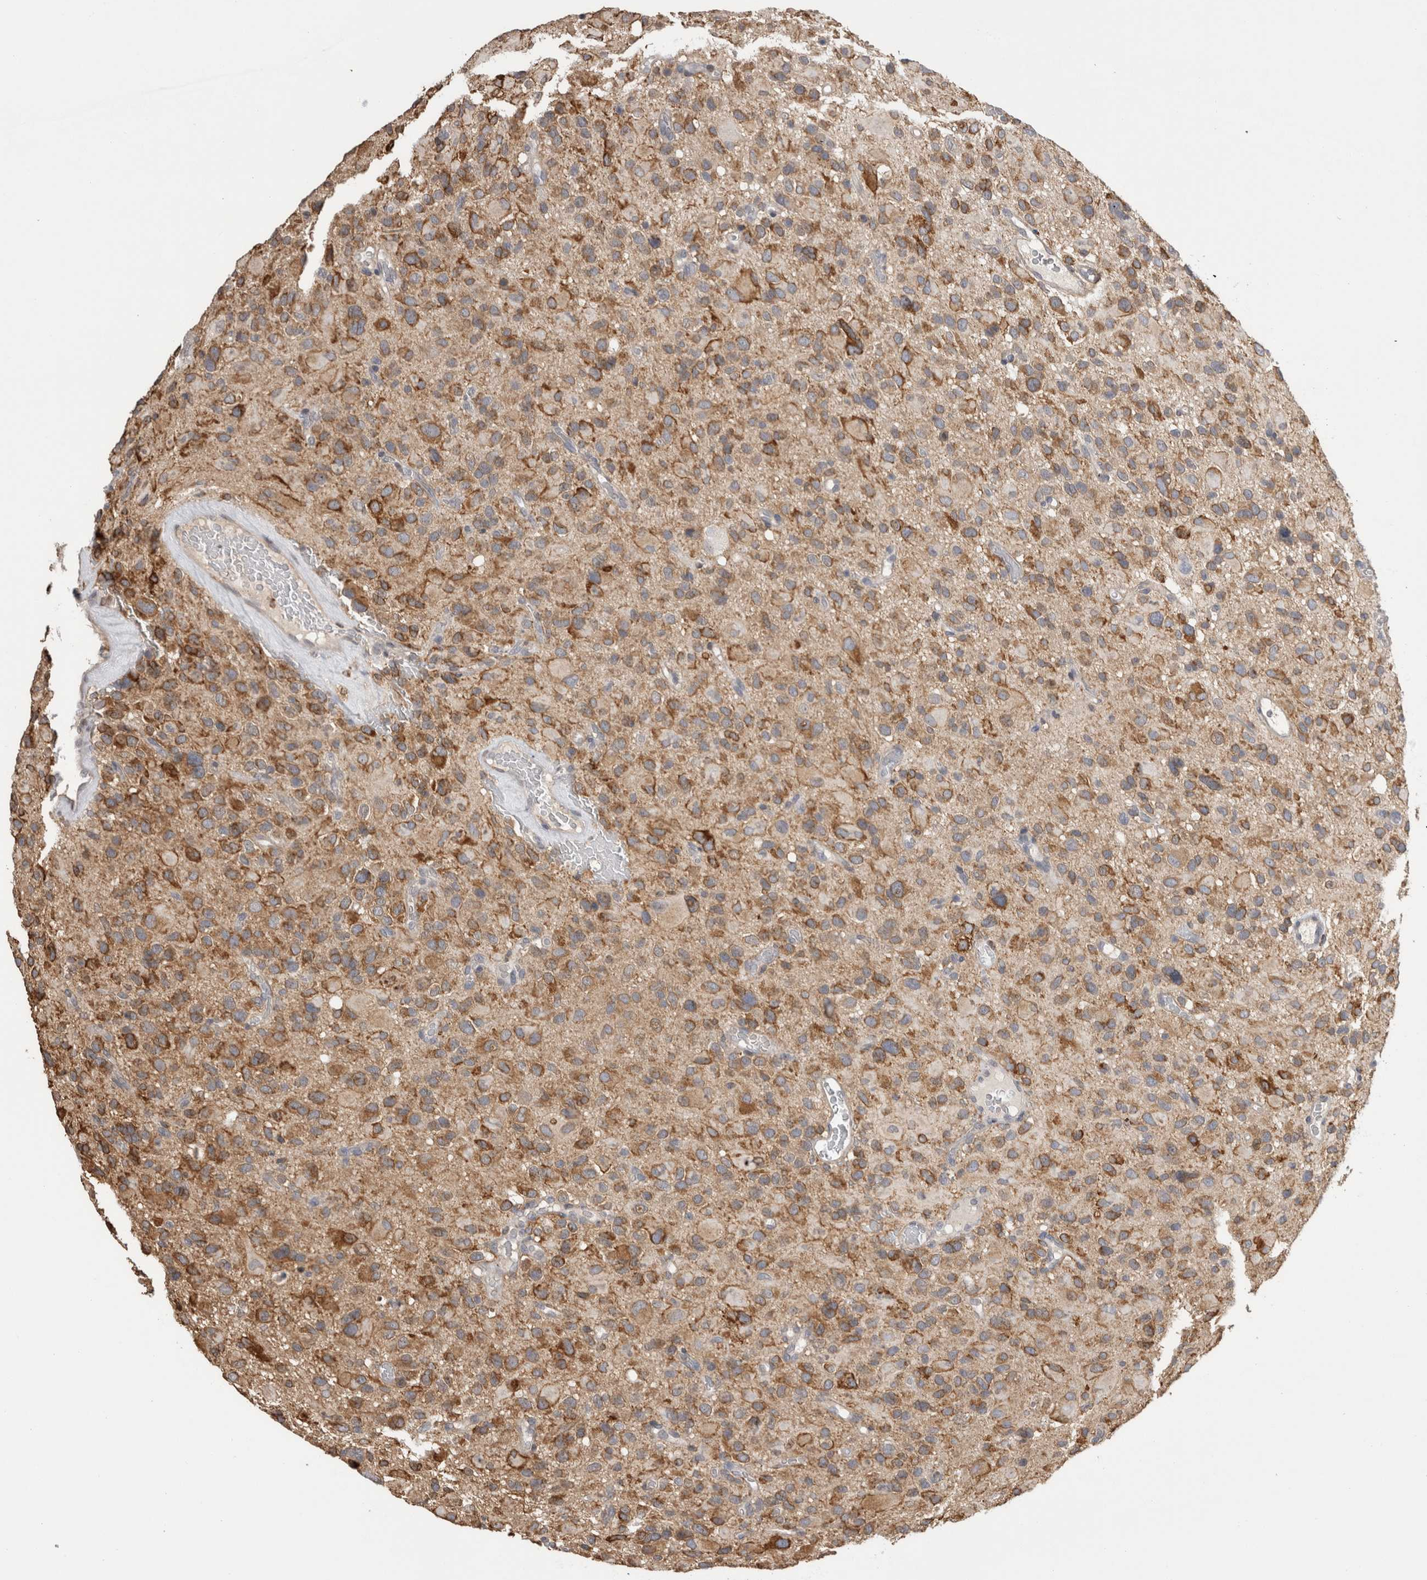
{"staining": {"intensity": "moderate", "quantity": ">75%", "location": "cytoplasmic/membranous"}, "tissue": "glioma", "cell_type": "Tumor cells", "image_type": "cancer", "snomed": [{"axis": "morphology", "description": "Glioma, malignant, High grade"}, {"axis": "topography", "description": "Brain"}], "caption": "The immunohistochemical stain highlights moderate cytoplasmic/membranous staining in tumor cells of glioma tissue.", "gene": "LRPAP1", "patient": {"sex": "male", "age": 48}}